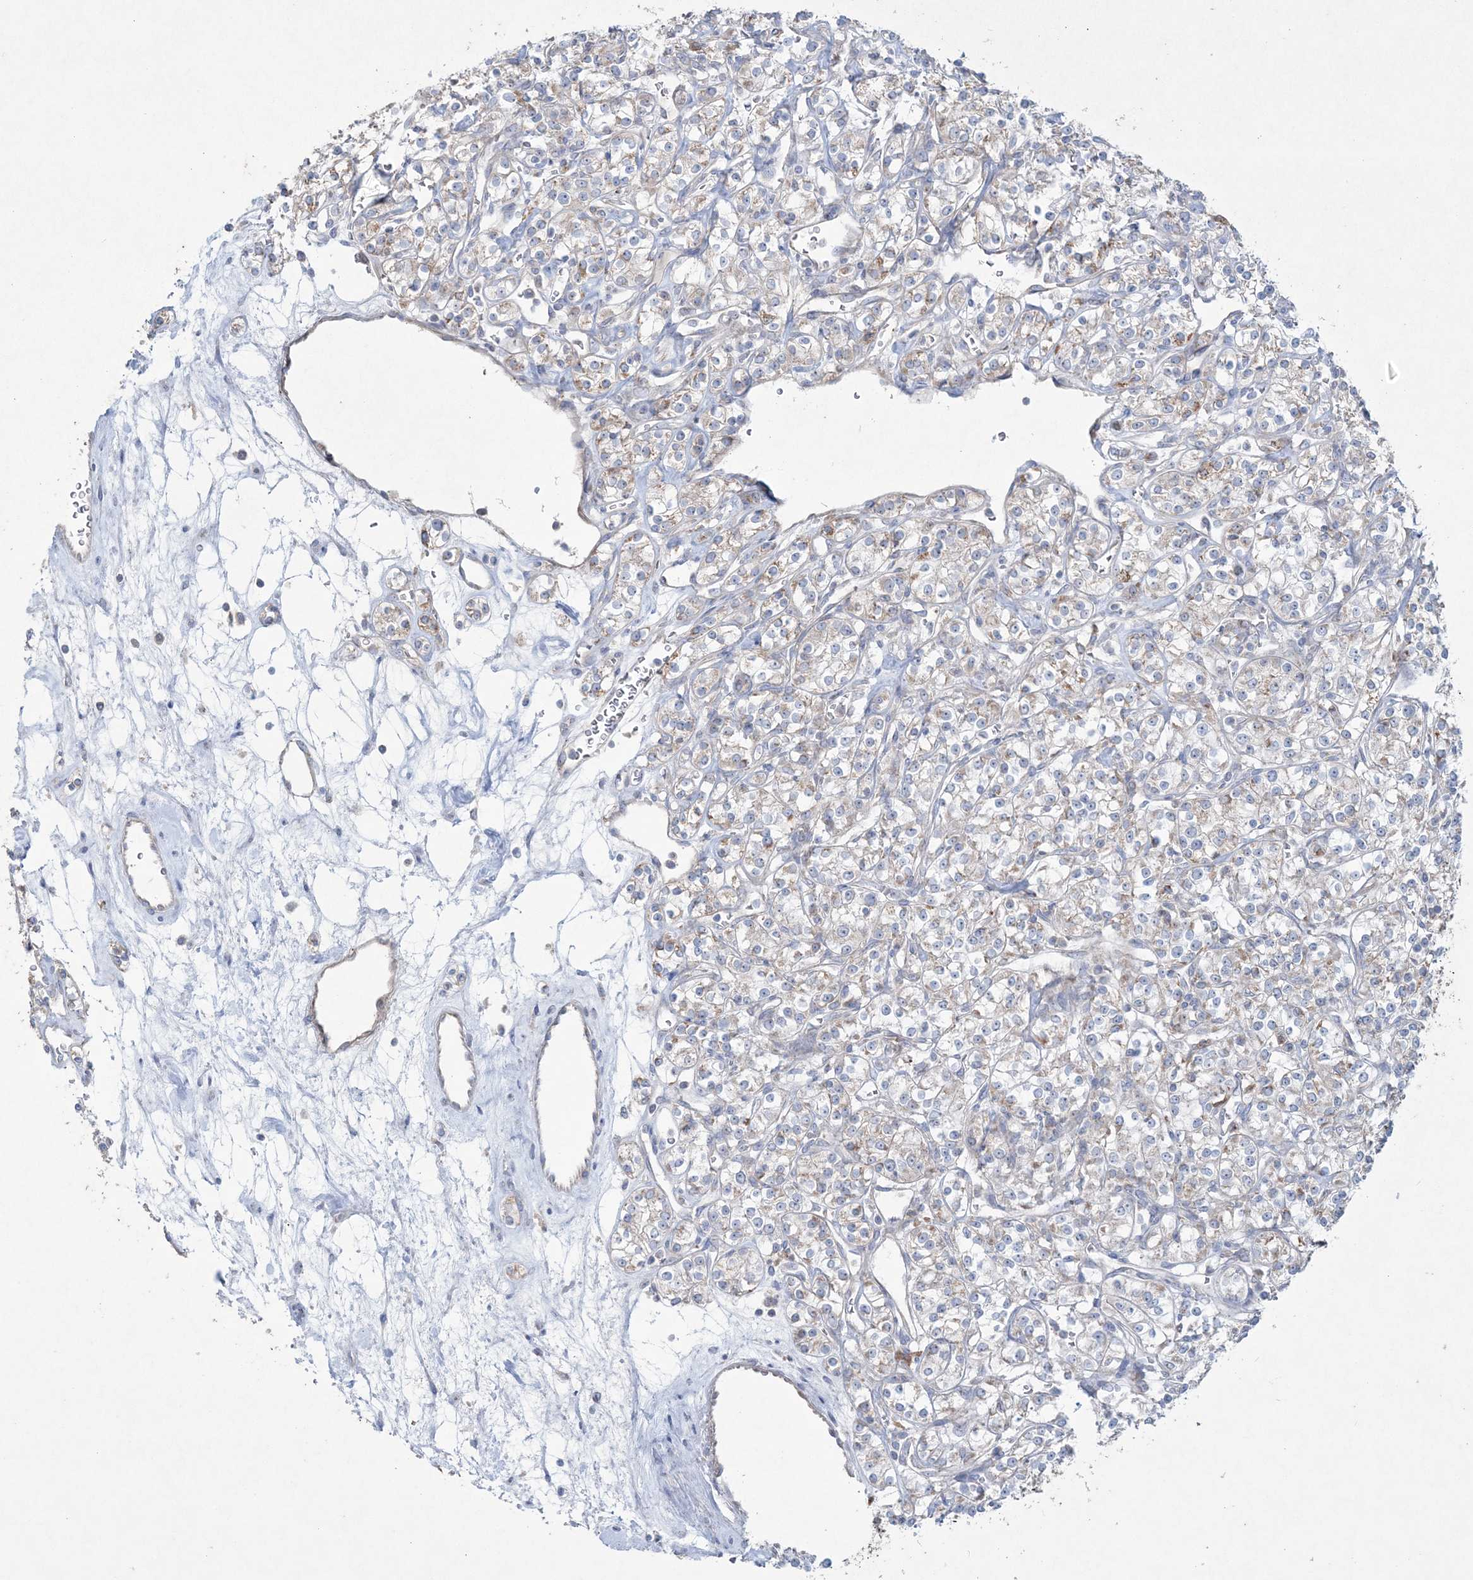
{"staining": {"intensity": "weak", "quantity": "<25%", "location": "cytoplasmic/membranous"}, "tissue": "renal cancer", "cell_type": "Tumor cells", "image_type": "cancer", "snomed": [{"axis": "morphology", "description": "Adenocarcinoma, NOS"}, {"axis": "topography", "description": "Kidney"}], "caption": "Renal adenocarcinoma stained for a protein using IHC reveals no positivity tumor cells.", "gene": "TTC7A", "patient": {"sex": "male", "age": 77}}